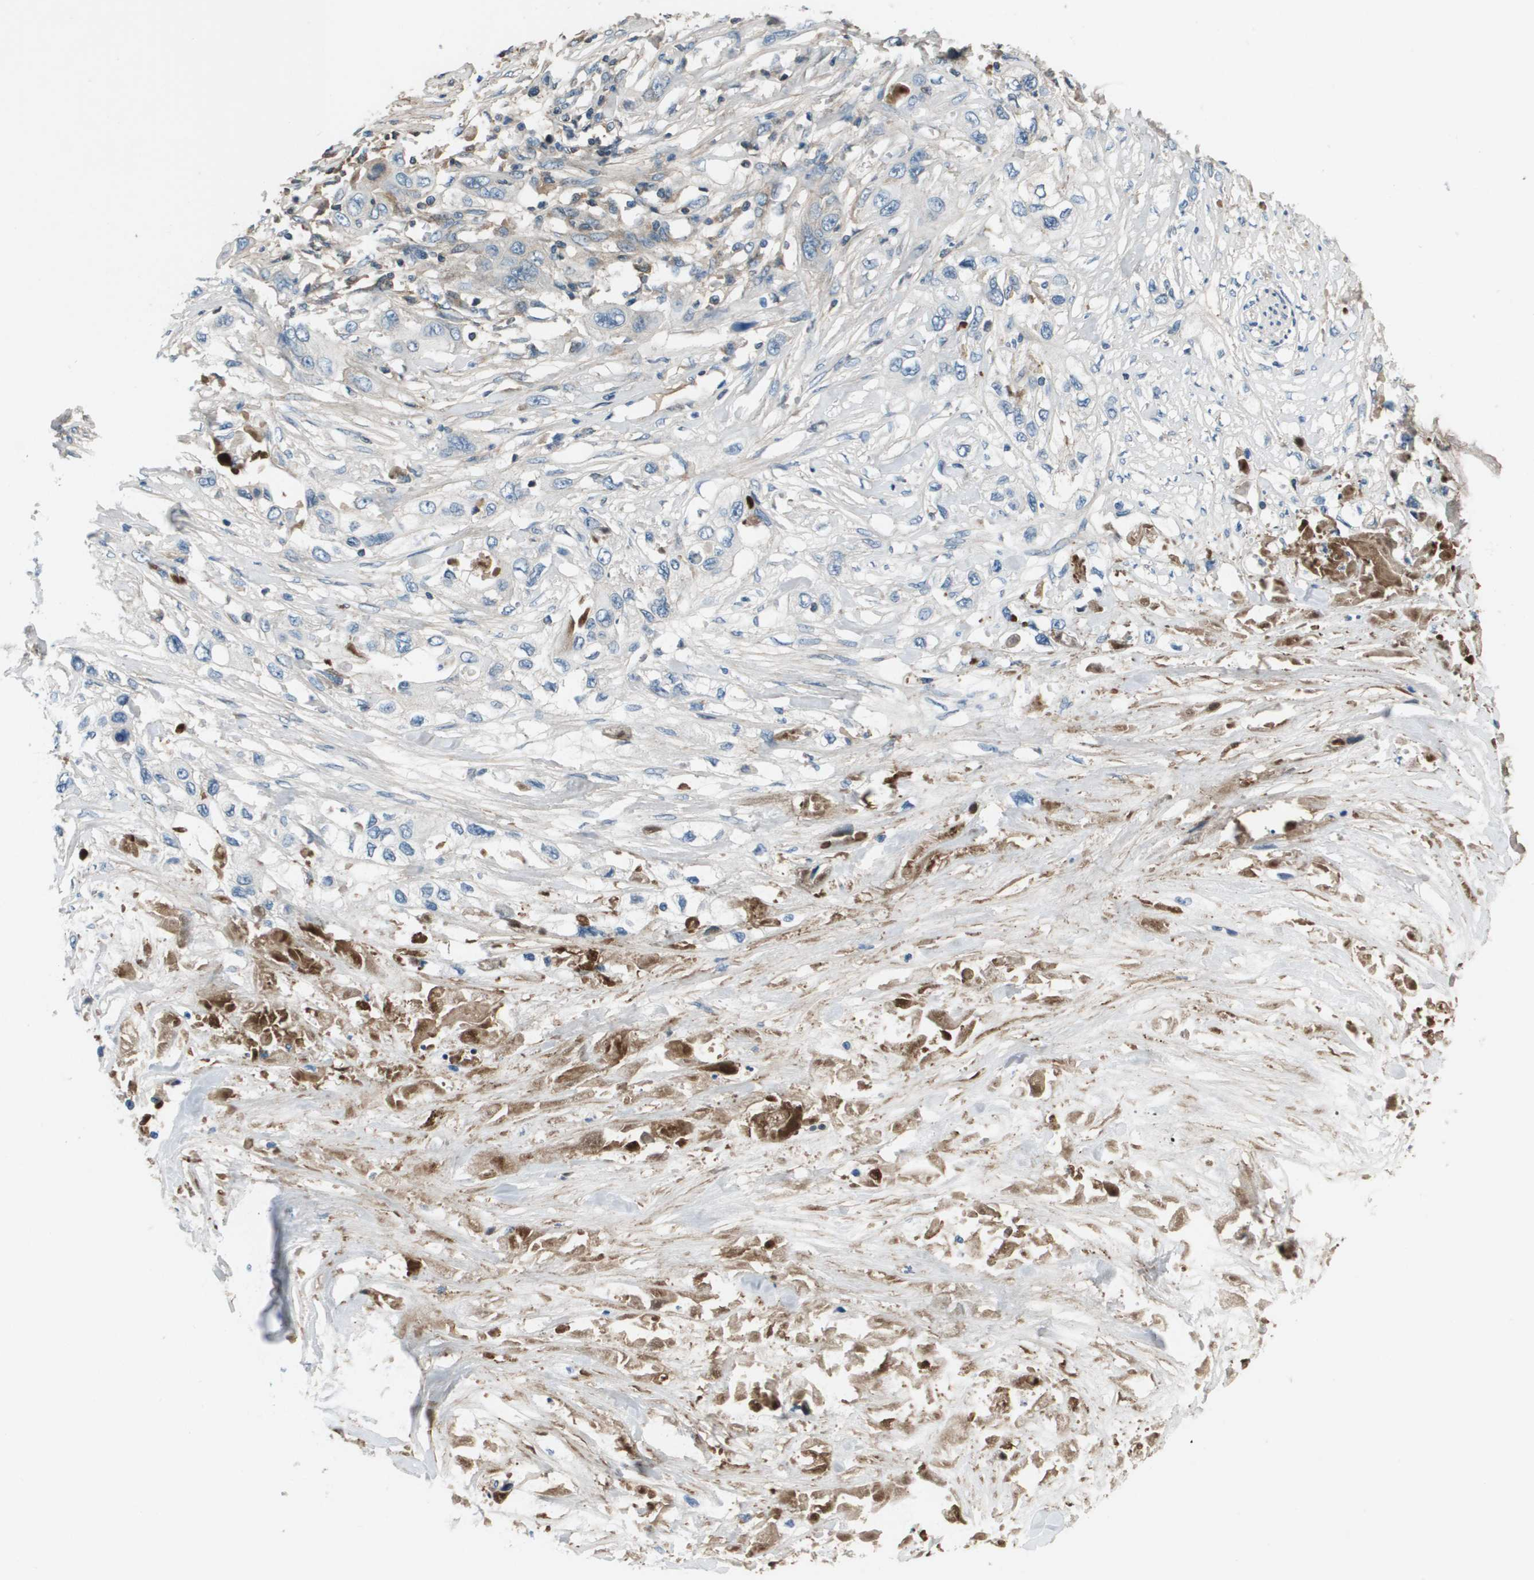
{"staining": {"intensity": "negative", "quantity": "none", "location": "none"}, "tissue": "pancreatic cancer", "cell_type": "Tumor cells", "image_type": "cancer", "snomed": [{"axis": "morphology", "description": "Adenocarcinoma, NOS"}, {"axis": "topography", "description": "Pancreas"}], "caption": "Tumor cells show no significant expression in adenocarcinoma (pancreatic).", "gene": "PCOLCE", "patient": {"sex": "female", "age": 70}}